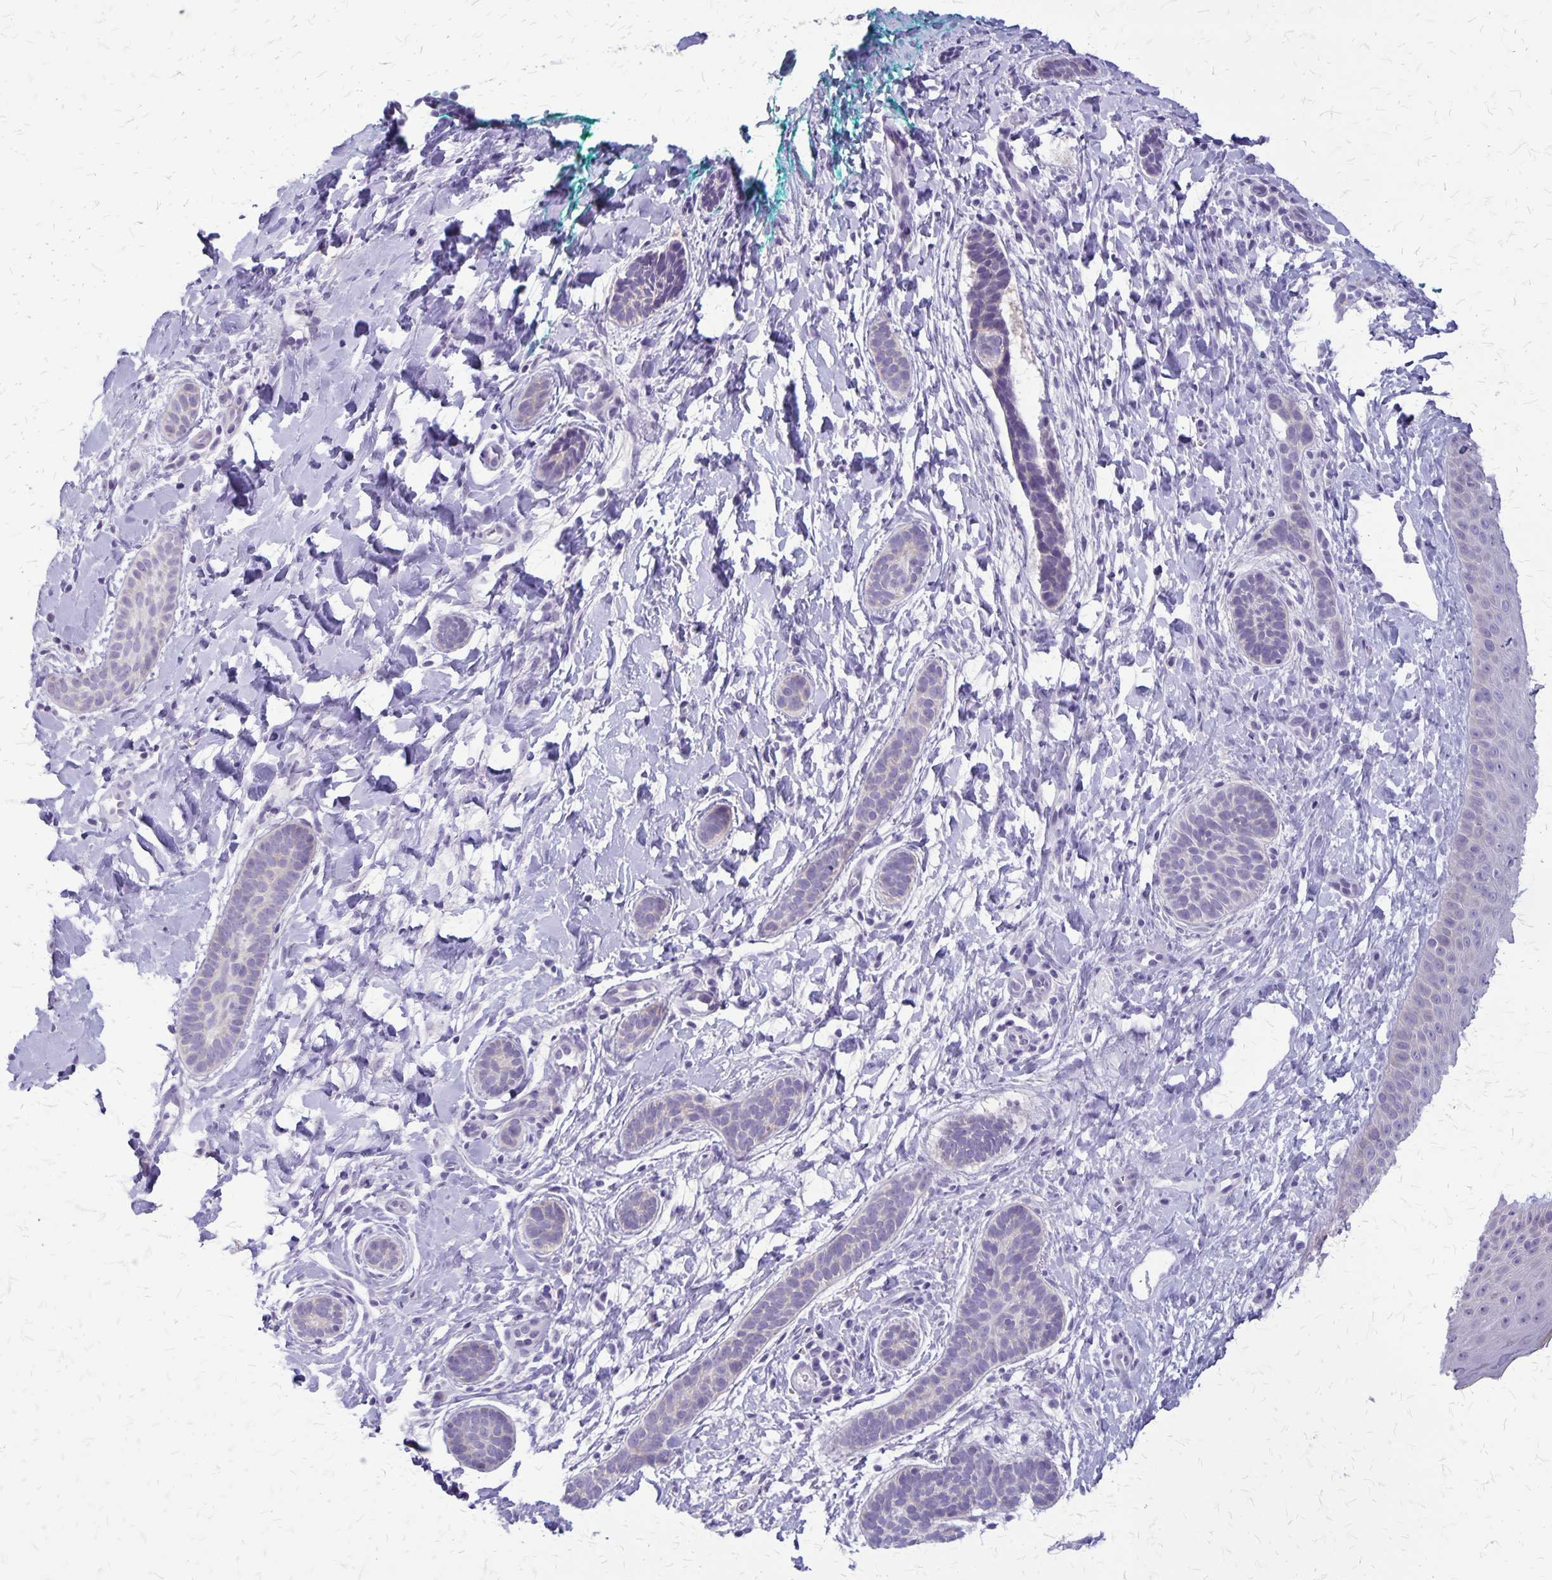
{"staining": {"intensity": "negative", "quantity": "none", "location": "none"}, "tissue": "skin cancer", "cell_type": "Tumor cells", "image_type": "cancer", "snomed": [{"axis": "morphology", "description": "Basal cell carcinoma"}, {"axis": "topography", "description": "Skin"}], "caption": "DAB immunohistochemical staining of human skin basal cell carcinoma displays no significant expression in tumor cells. The staining was performed using DAB to visualize the protein expression in brown, while the nuclei were stained in blue with hematoxylin (Magnification: 20x).", "gene": "PLXNB3", "patient": {"sex": "male", "age": 63}}